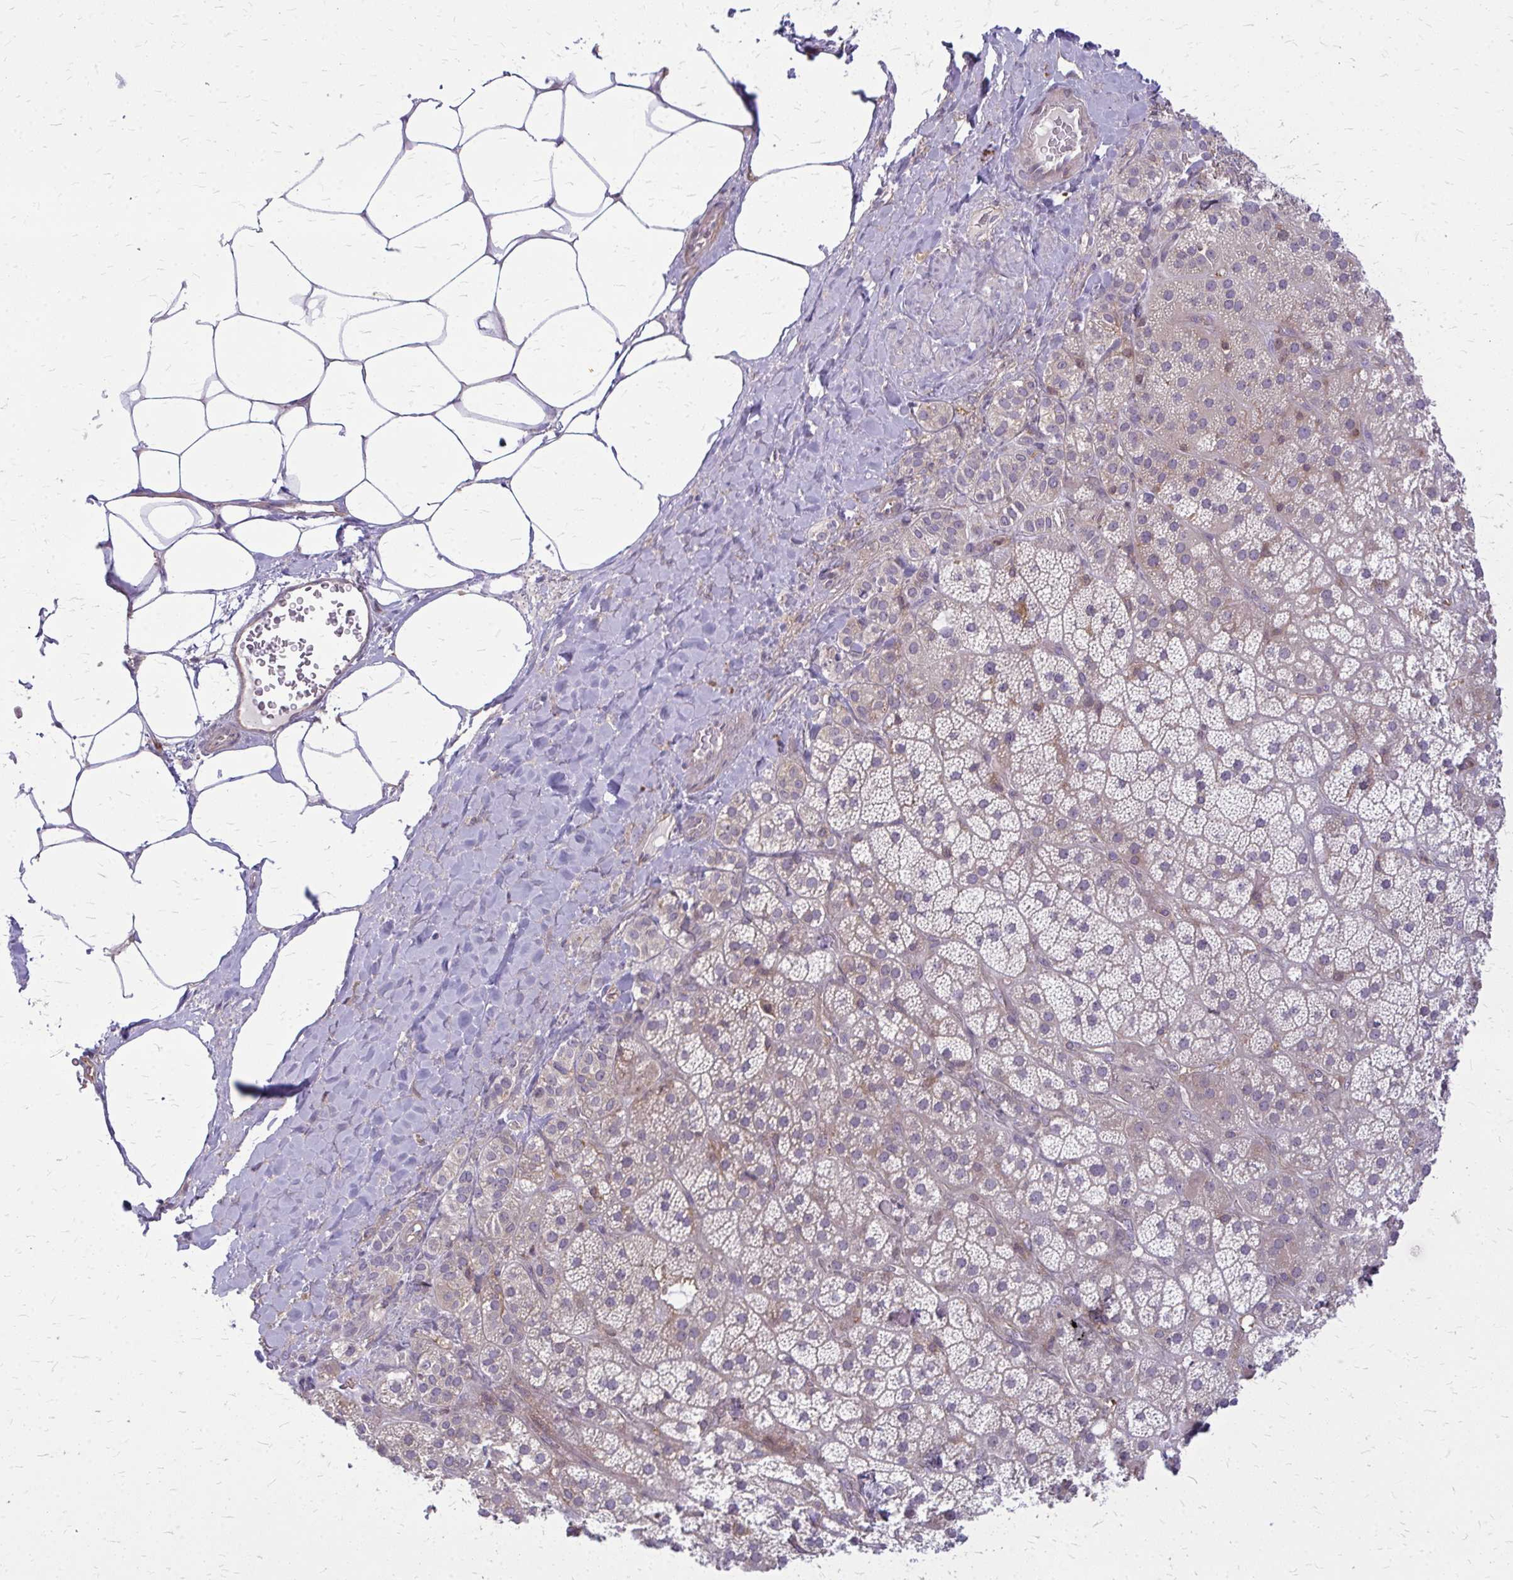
{"staining": {"intensity": "moderate", "quantity": "25%-75%", "location": "cytoplasmic/membranous"}, "tissue": "adrenal gland", "cell_type": "Glandular cells", "image_type": "normal", "snomed": [{"axis": "morphology", "description": "Normal tissue, NOS"}, {"axis": "topography", "description": "Adrenal gland"}], "caption": "Immunohistochemistry of unremarkable human adrenal gland exhibits medium levels of moderate cytoplasmic/membranous staining in approximately 25%-75% of glandular cells.", "gene": "OXNAD1", "patient": {"sex": "male", "age": 57}}